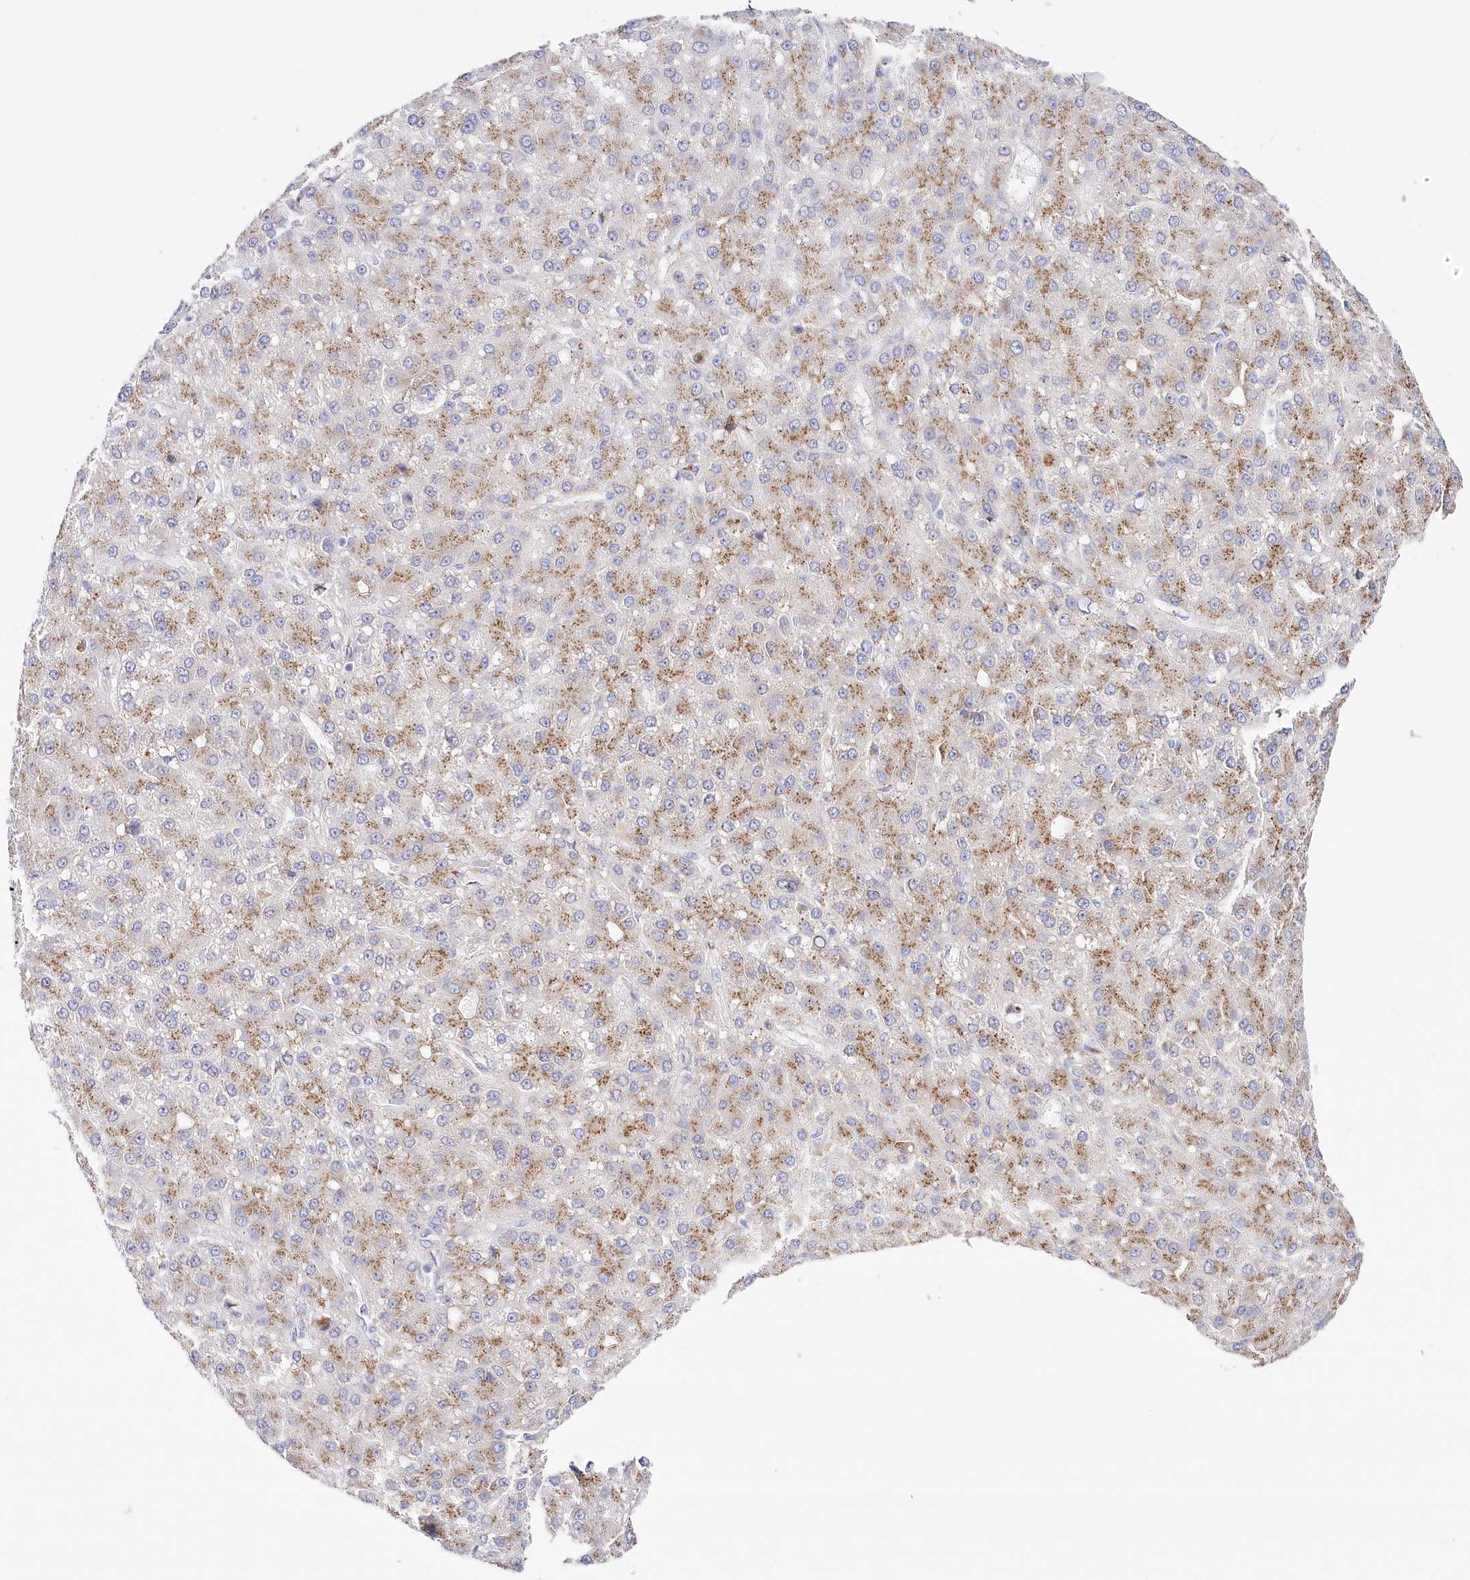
{"staining": {"intensity": "moderate", "quantity": ">75%", "location": "cytoplasmic/membranous"}, "tissue": "liver cancer", "cell_type": "Tumor cells", "image_type": "cancer", "snomed": [{"axis": "morphology", "description": "Carcinoma, Hepatocellular, NOS"}, {"axis": "topography", "description": "Liver"}], "caption": "A histopathology image showing moderate cytoplasmic/membranous expression in about >75% of tumor cells in liver hepatocellular carcinoma, as visualized by brown immunohistochemical staining.", "gene": "ABRAXAS2", "patient": {"sex": "male", "age": 67}}